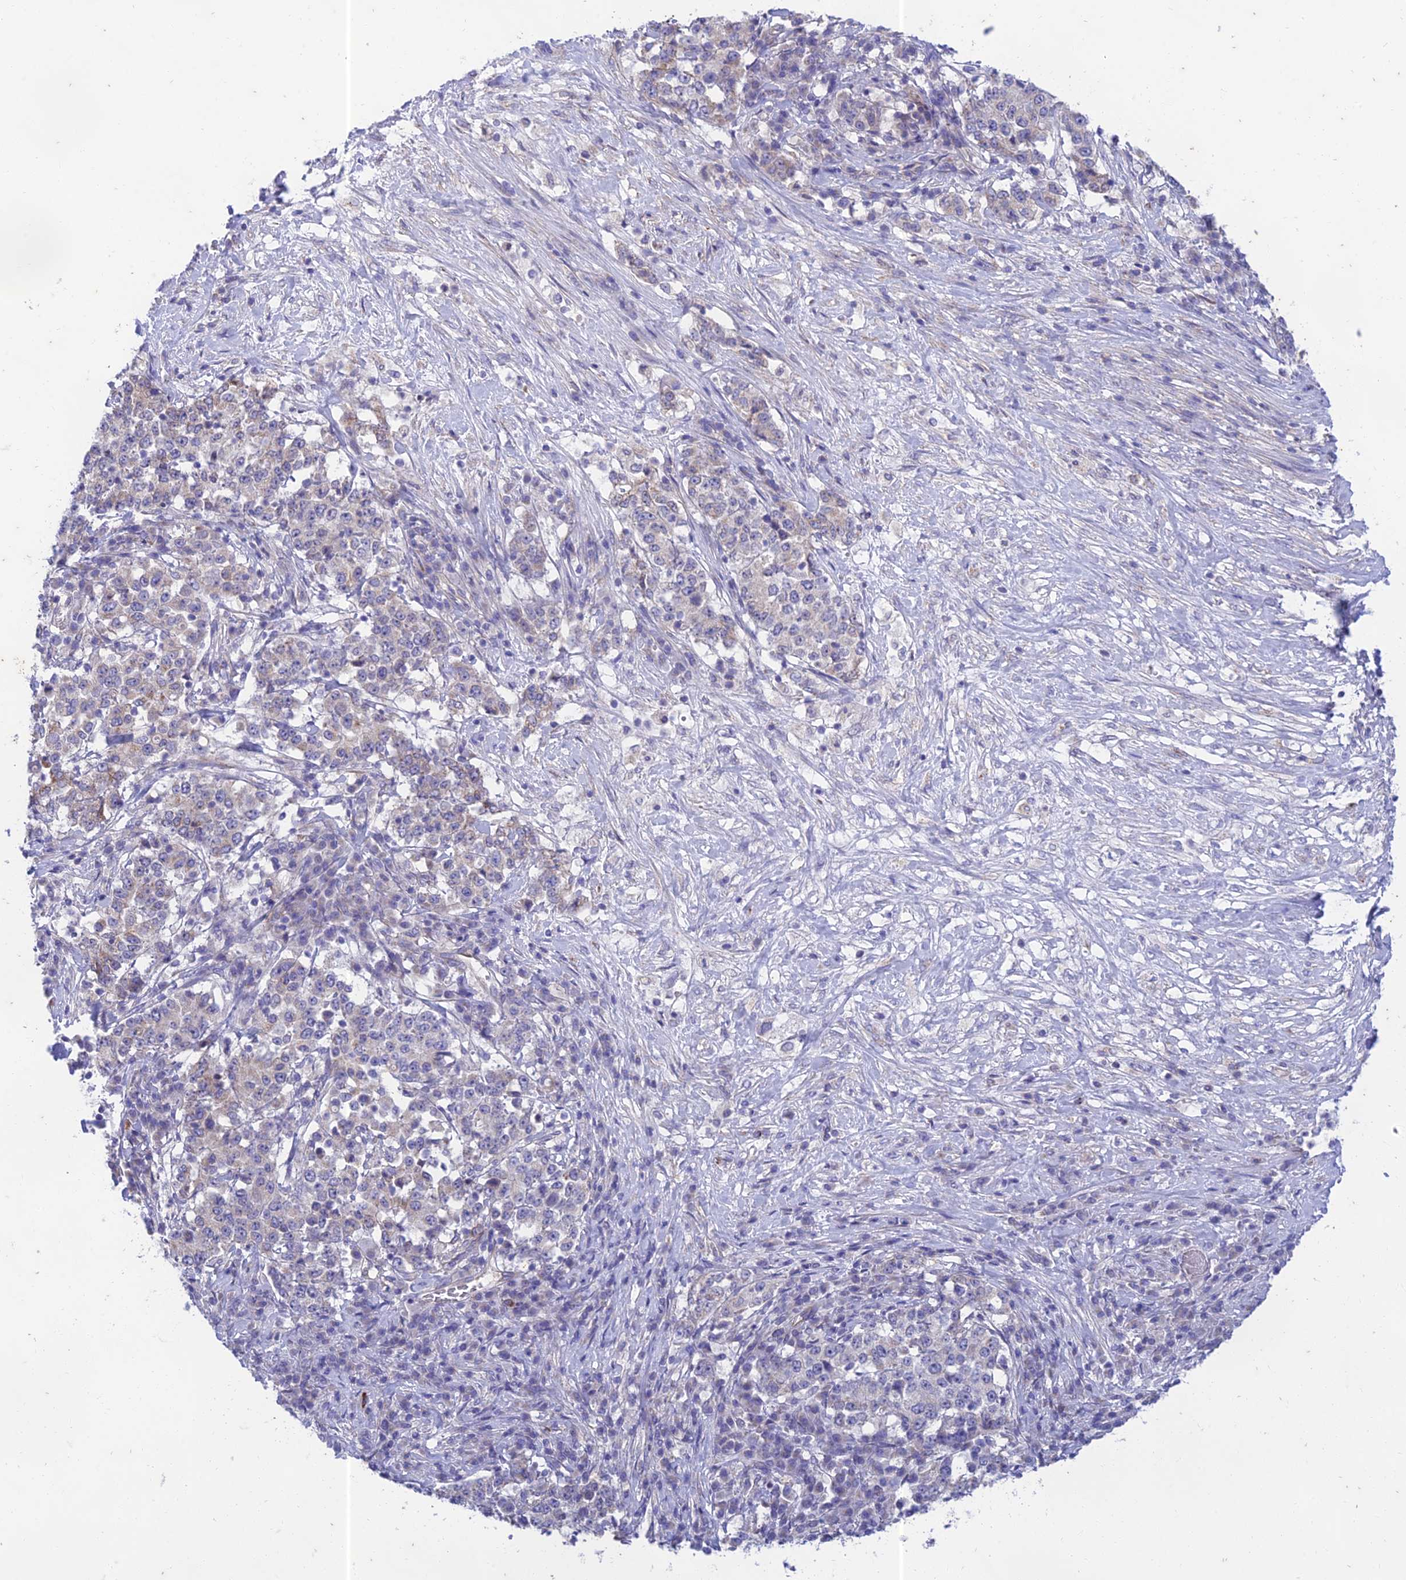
{"staining": {"intensity": "weak", "quantity": "<25%", "location": "cytoplasmic/membranous"}, "tissue": "stomach cancer", "cell_type": "Tumor cells", "image_type": "cancer", "snomed": [{"axis": "morphology", "description": "Adenocarcinoma, NOS"}, {"axis": "topography", "description": "Stomach"}], "caption": "A histopathology image of stomach cancer stained for a protein exhibits no brown staining in tumor cells. (DAB (3,3'-diaminobenzidine) immunohistochemistry (IHC) visualized using brightfield microscopy, high magnification).", "gene": "PTCD2", "patient": {"sex": "male", "age": 59}}